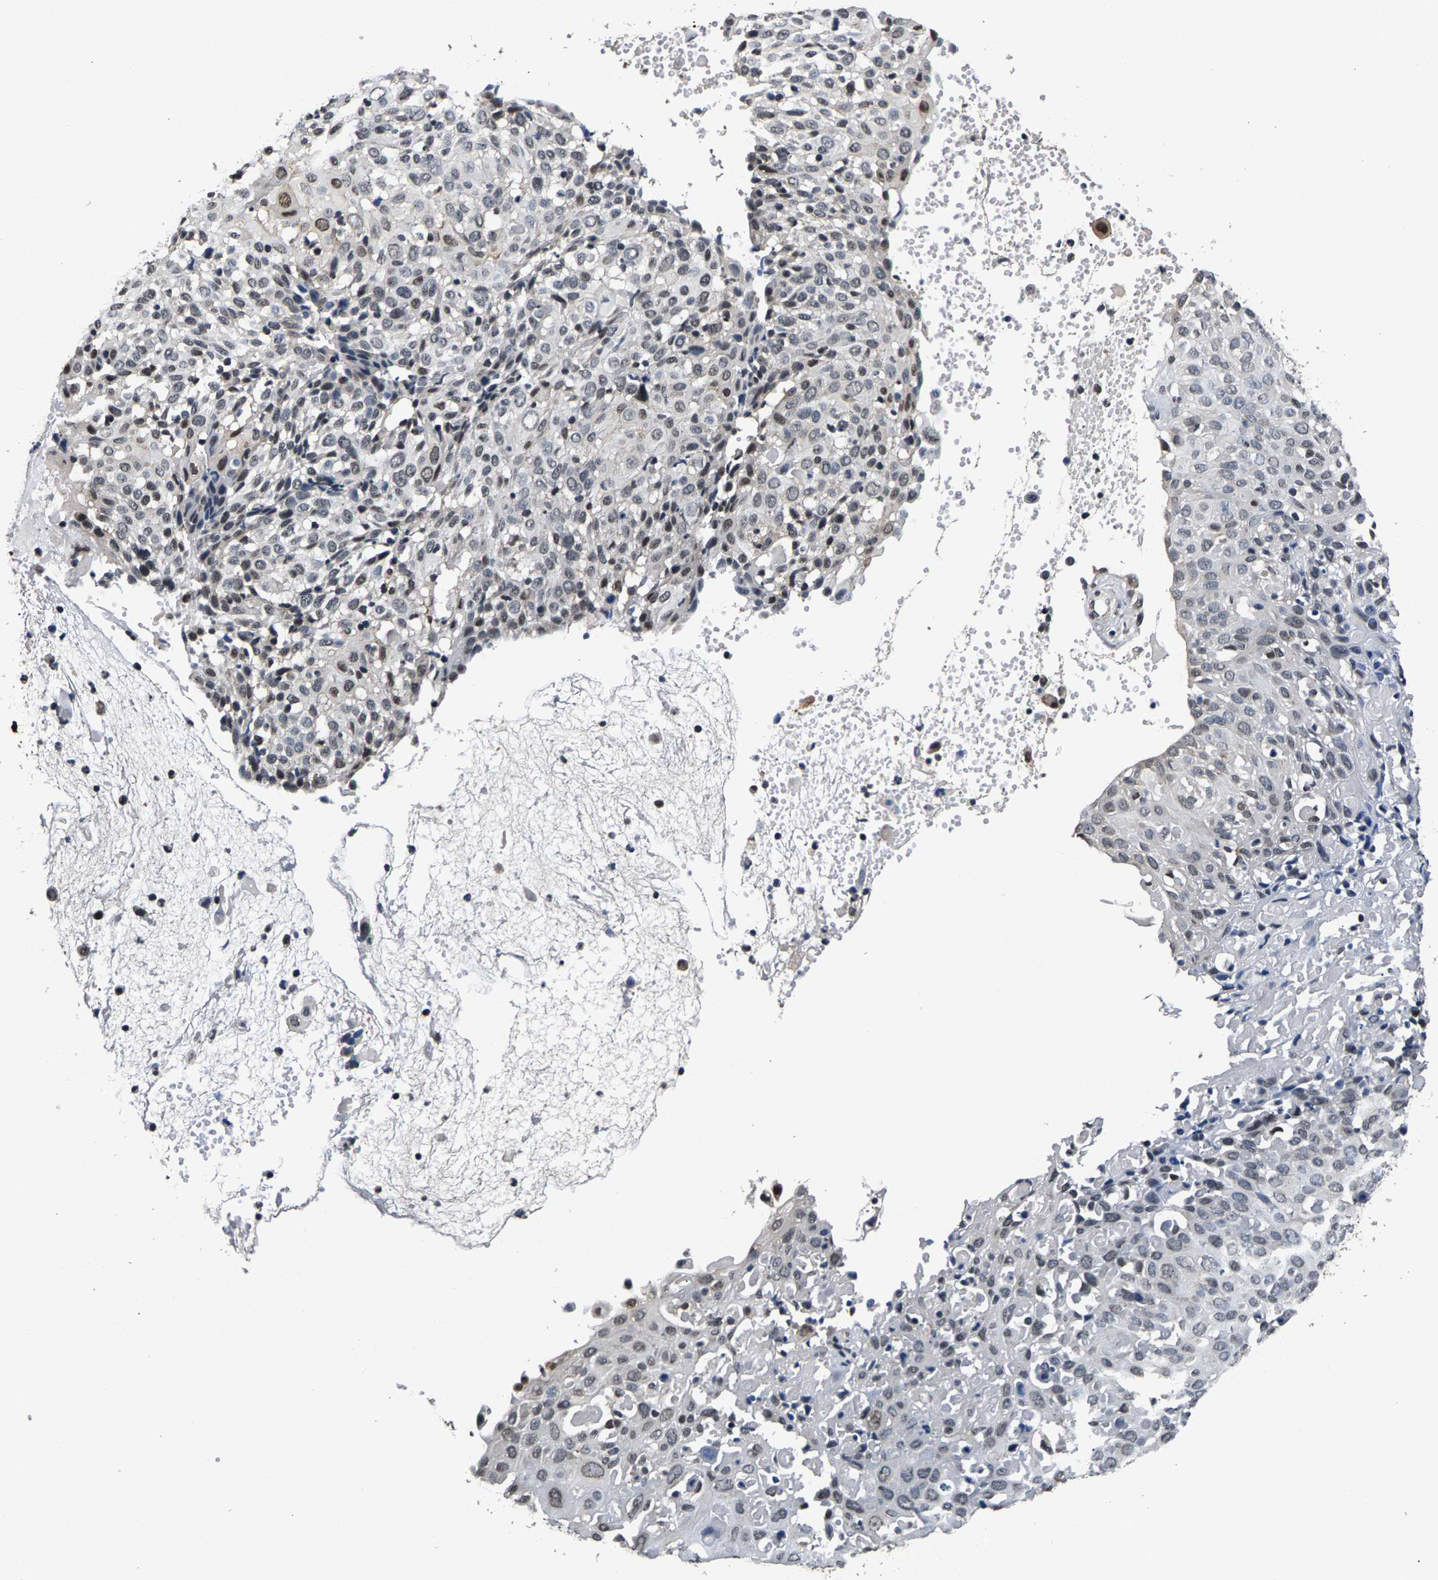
{"staining": {"intensity": "weak", "quantity": "<25%", "location": "nuclear"}, "tissue": "cervical cancer", "cell_type": "Tumor cells", "image_type": "cancer", "snomed": [{"axis": "morphology", "description": "Squamous cell carcinoma, NOS"}, {"axis": "topography", "description": "Cervix"}], "caption": "IHC photomicrograph of neoplastic tissue: human squamous cell carcinoma (cervical) stained with DAB shows no significant protein positivity in tumor cells. (Immunohistochemistry (ihc), brightfield microscopy, high magnification).", "gene": "RBM33", "patient": {"sex": "female", "age": 74}}